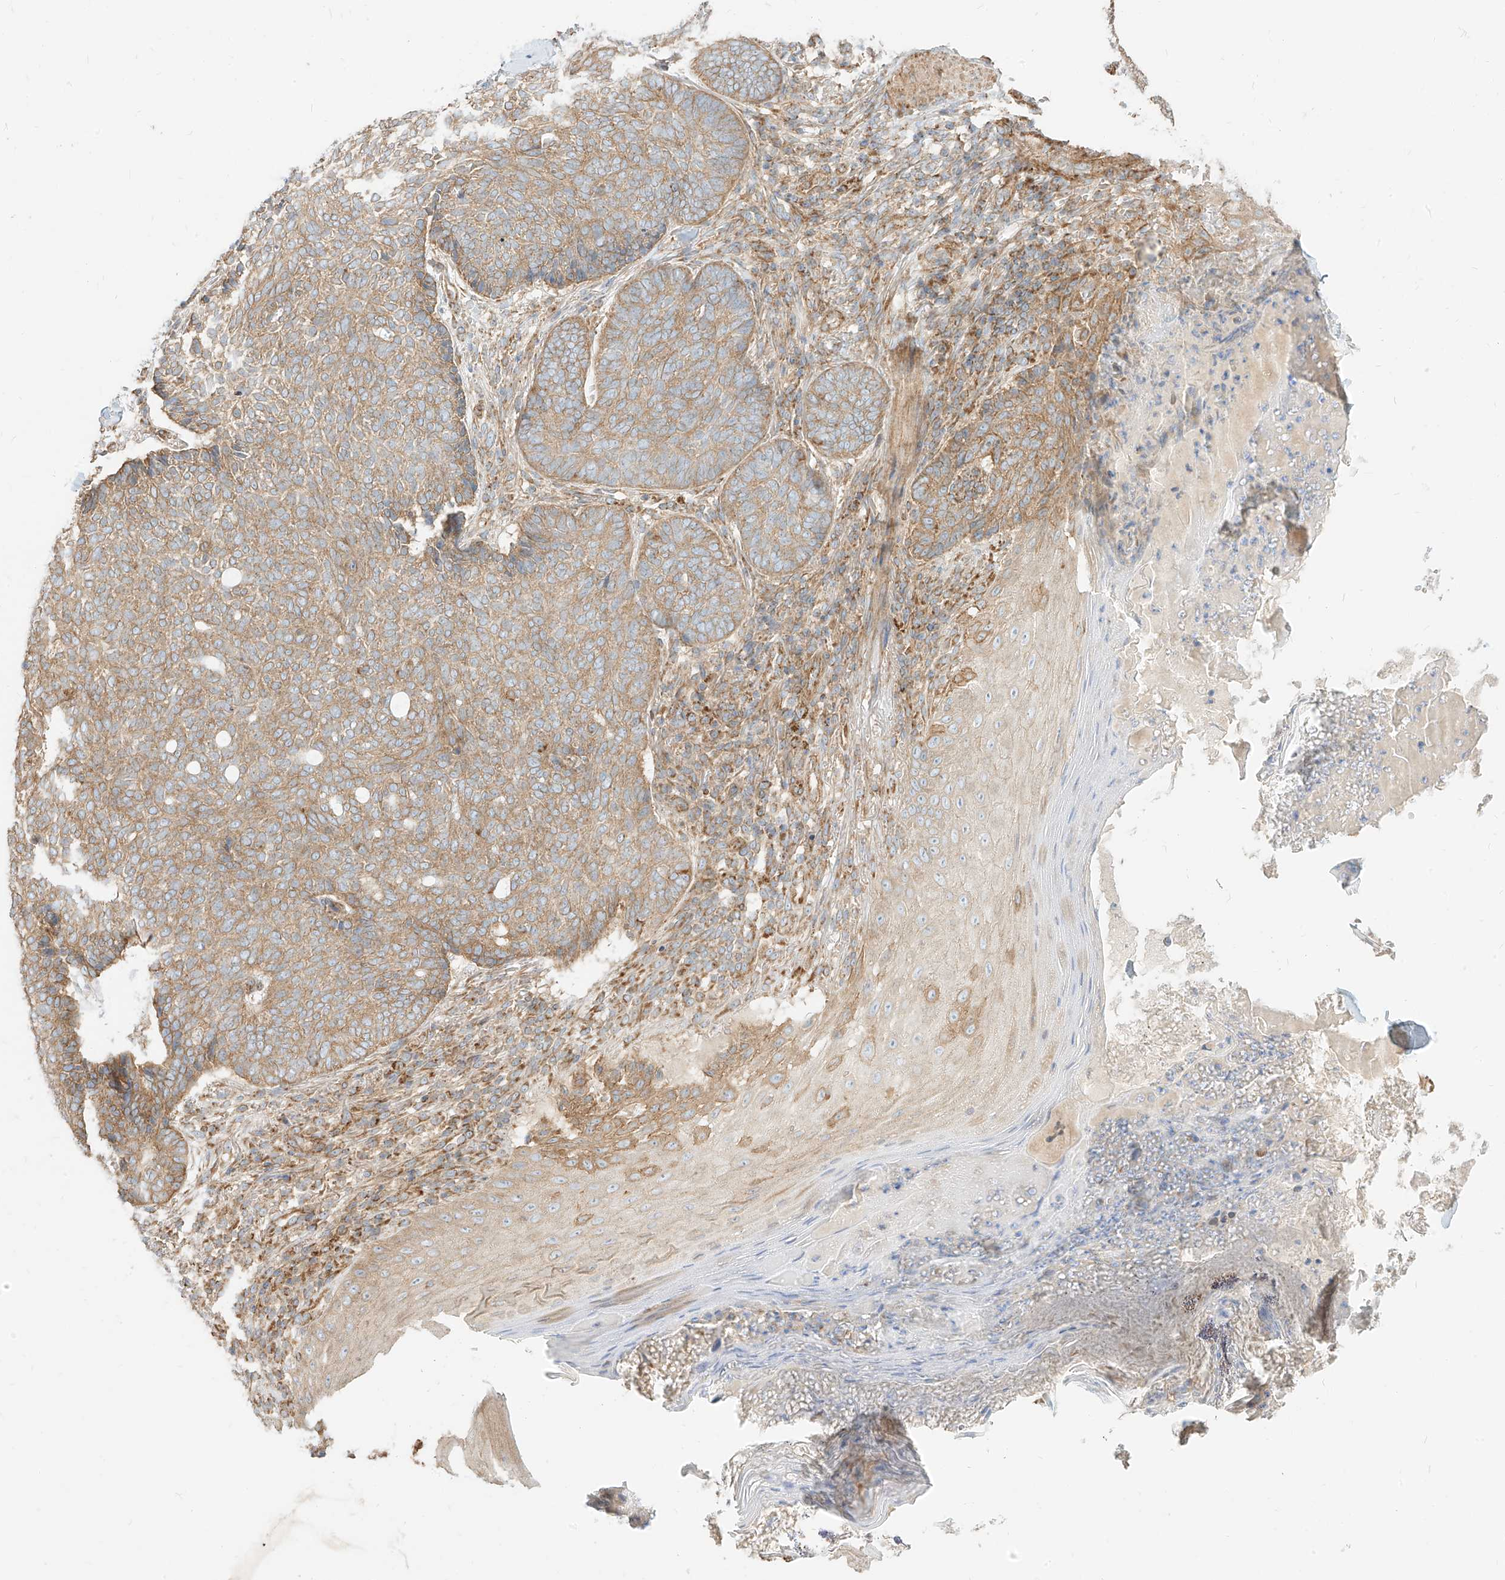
{"staining": {"intensity": "weak", "quantity": ">75%", "location": "cytoplasmic/membranous"}, "tissue": "skin cancer", "cell_type": "Tumor cells", "image_type": "cancer", "snomed": [{"axis": "morphology", "description": "Normal tissue, NOS"}, {"axis": "morphology", "description": "Basal cell carcinoma"}, {"axis": "topography", "description": "Skin"}], "caption": "Protein expression by immunohistochemistry (IHC) exhibits weak cytoplasmic/membranous expression in about >75% of tumor cells in skin cancer (basal cell carcinoma).", "gene": "PLCL1", "patient": {"sex": "male", "age": 50}}